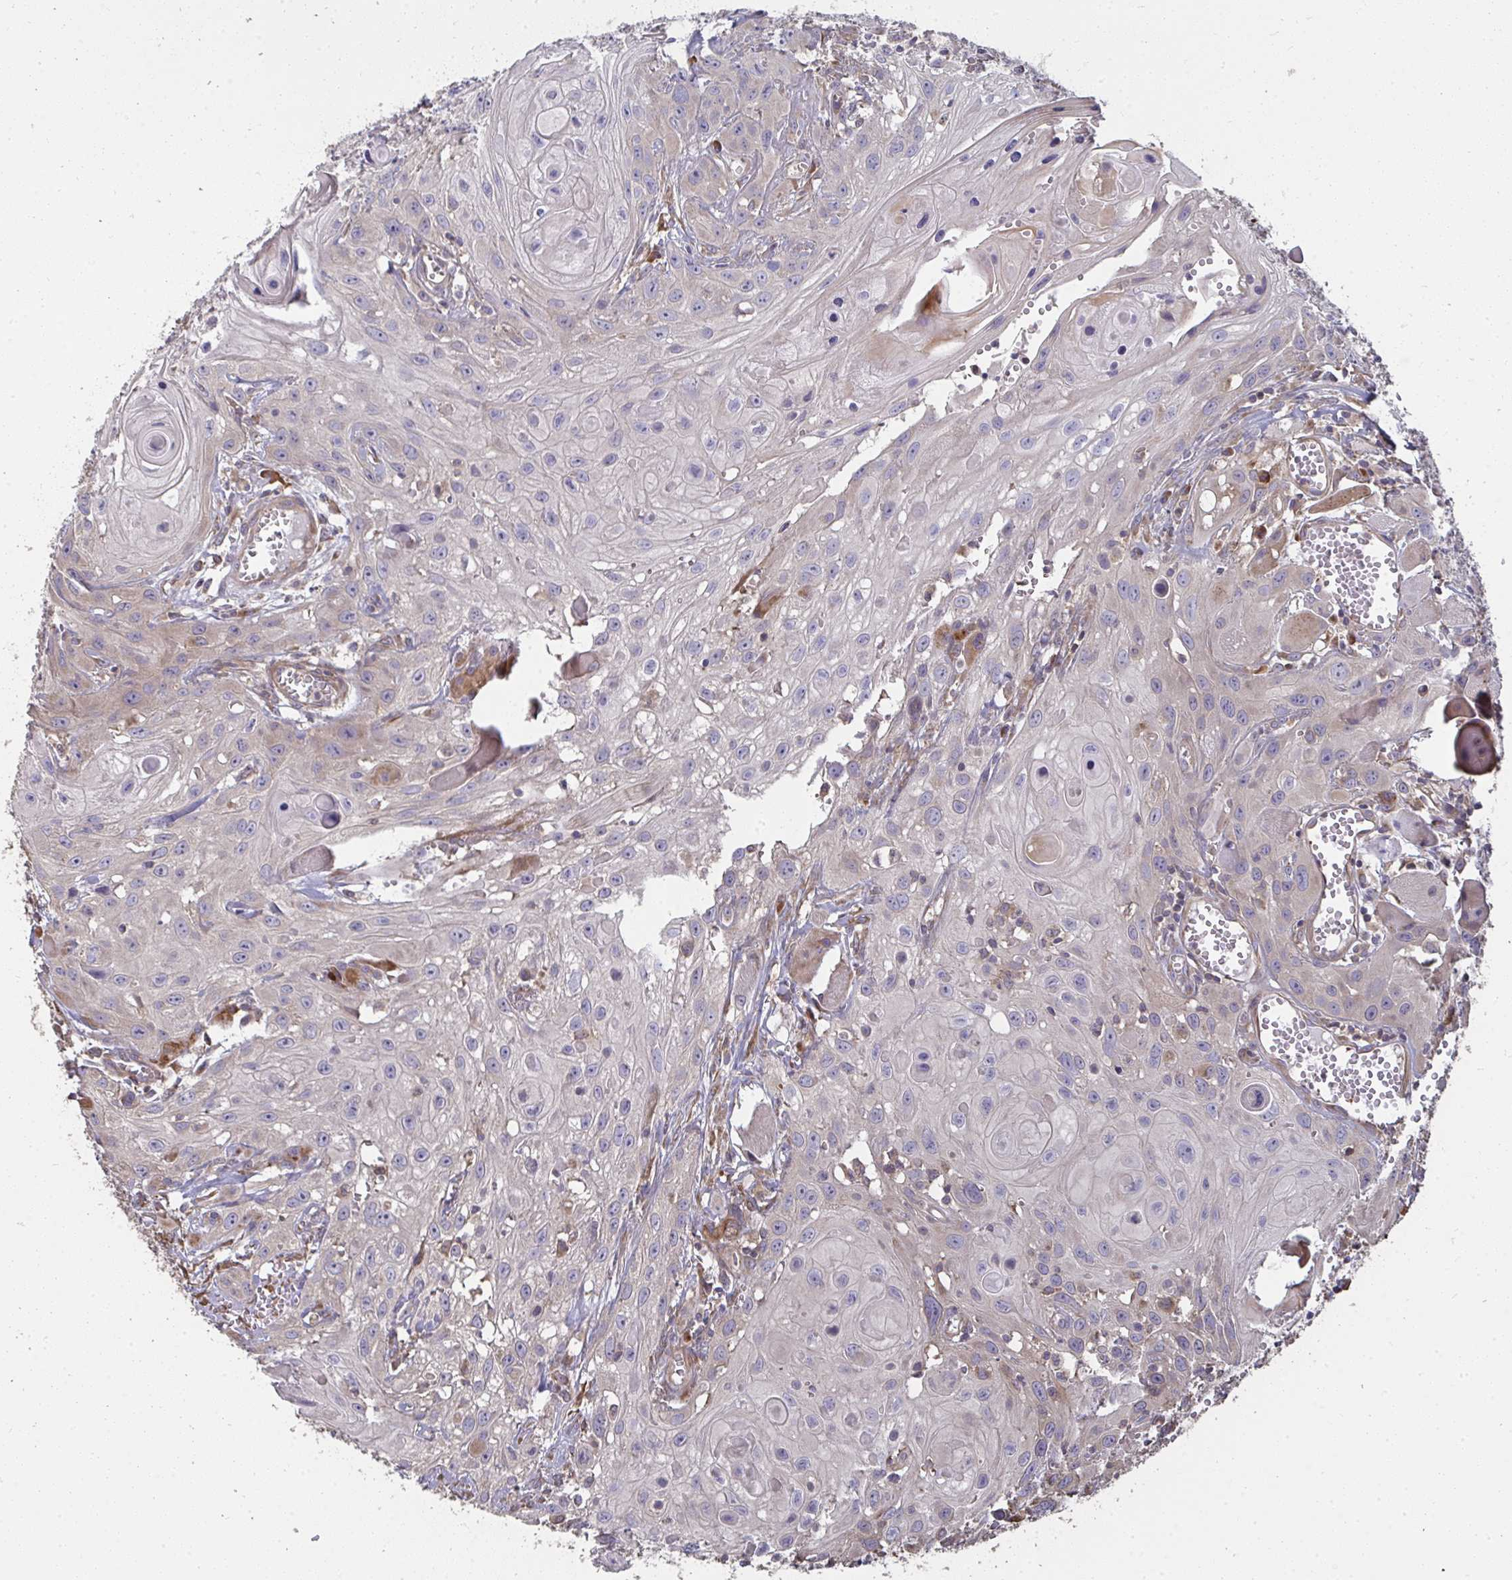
{"staining": {"intensity": "weak", "quantity": "<25%", "location": "cytoplasmic/membranous"}, "tissue": "head and neck cancer", "cell_type": "Tumor cells", "image_type": "cancer", "snomed": [{"axis": "morphology", "description": "Squamous cell carcinoma, NOS"}, {"axis": "topography", "description": "Oral tissue"}, {"axis": "topography", "description": "Head-Neck"}], "caption": "Squamous cell carcinoma (head and neck) stained for a protein using immunohistochemistry (IHC) shows no staining tumor cells.", "gene": "ZFYVE28", "patient": {"sex": "male", "age": 58}}